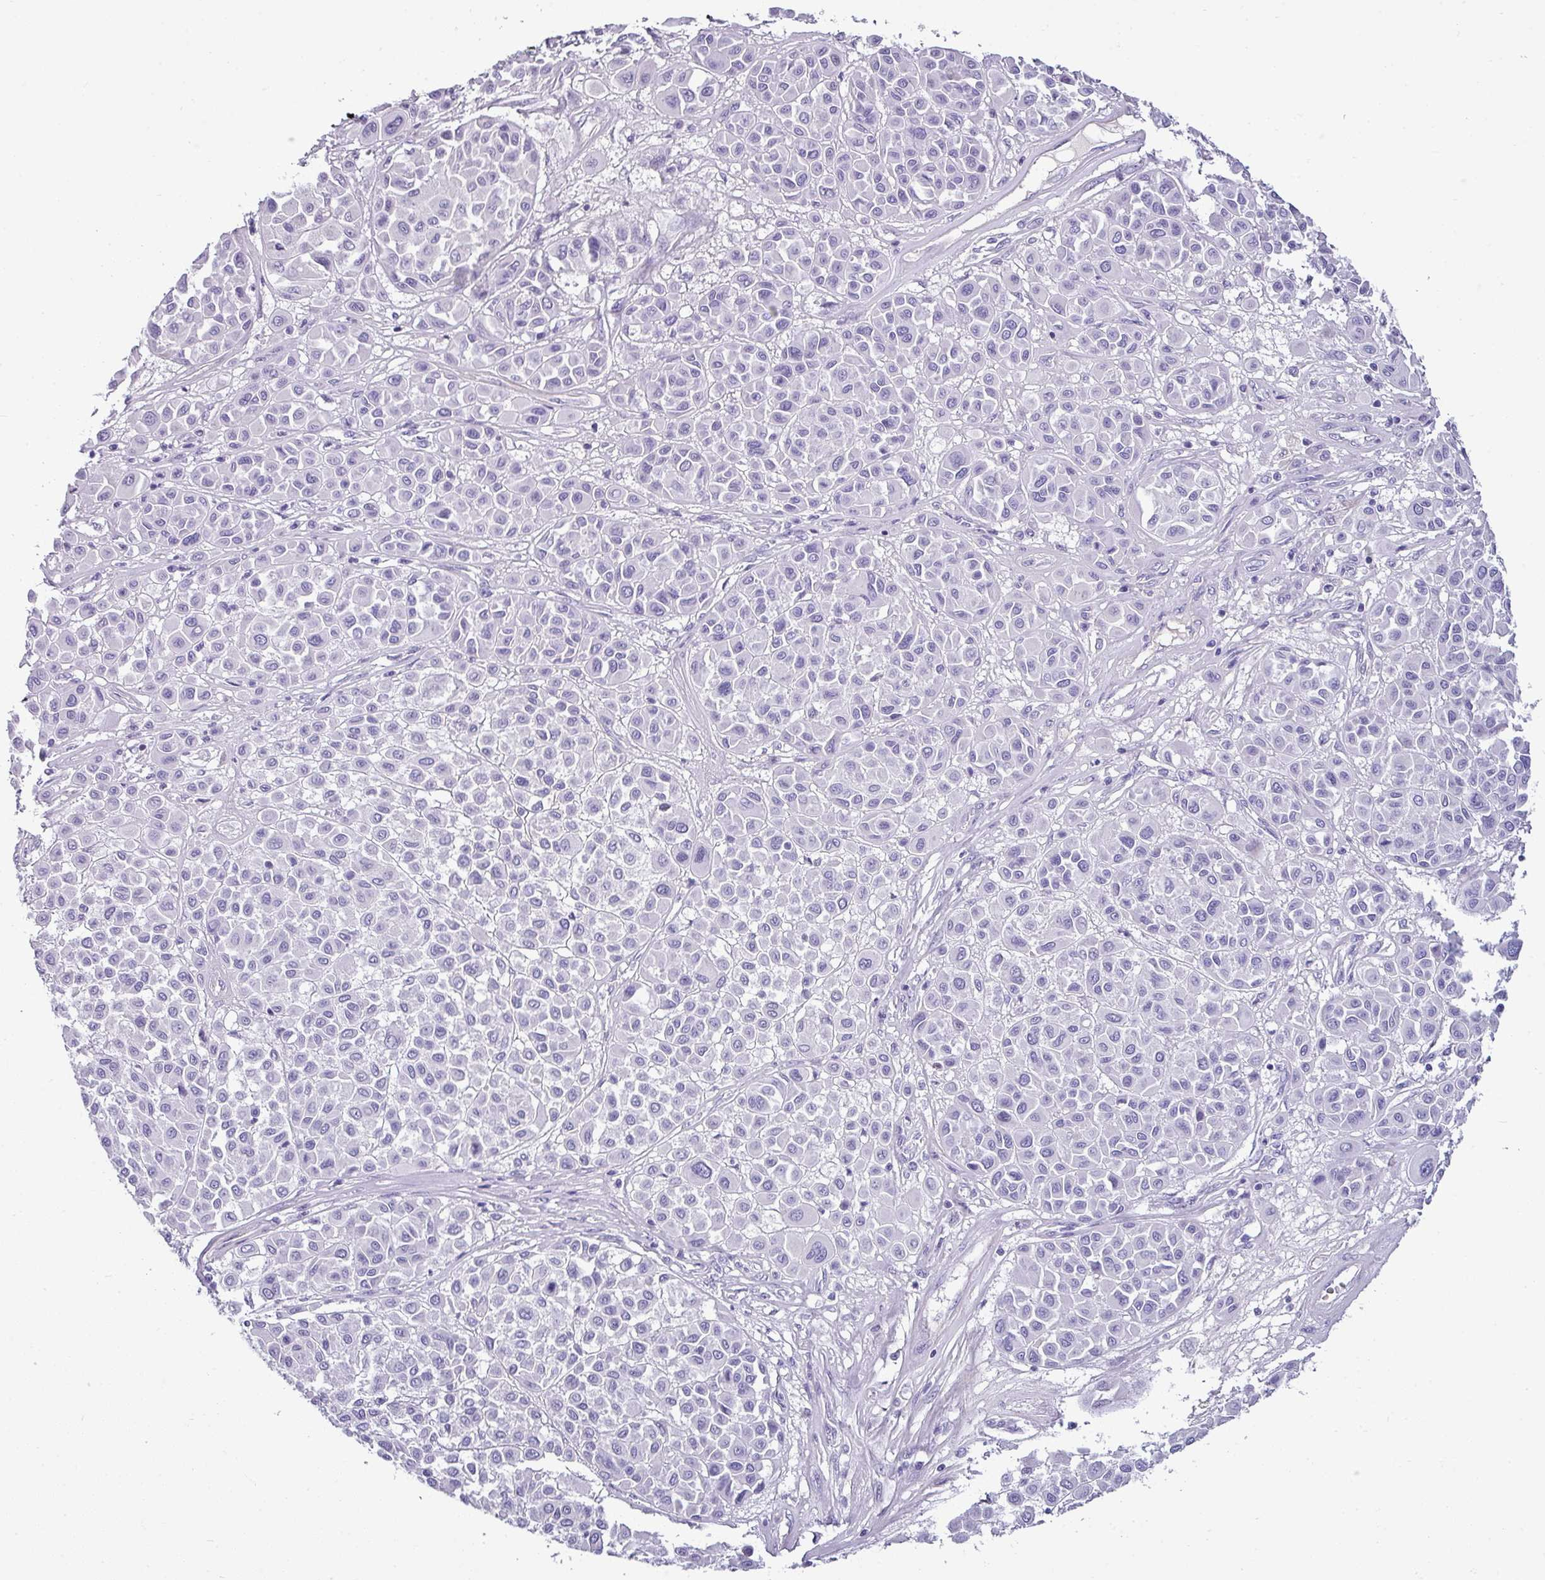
{"staining": {"intensity": "negative", "quantity": "none", "location": "none"}, "tissue": "melanoma", "cell_type": "Tumor cells", "image_type": "cancer", "snomed": [{"axis": "morphology", "description": "Malignant melanoma, Metastatic site"}, {"axis": "topography", "description": "Soft tissue"}], "caption": "Malignant melanoma (metastatic site) stained for a protein using immunohistochemistry demonstrates no expression tumor cells.", "gene": "VCX2", "patient": {"sex": "male", "age": 41}}